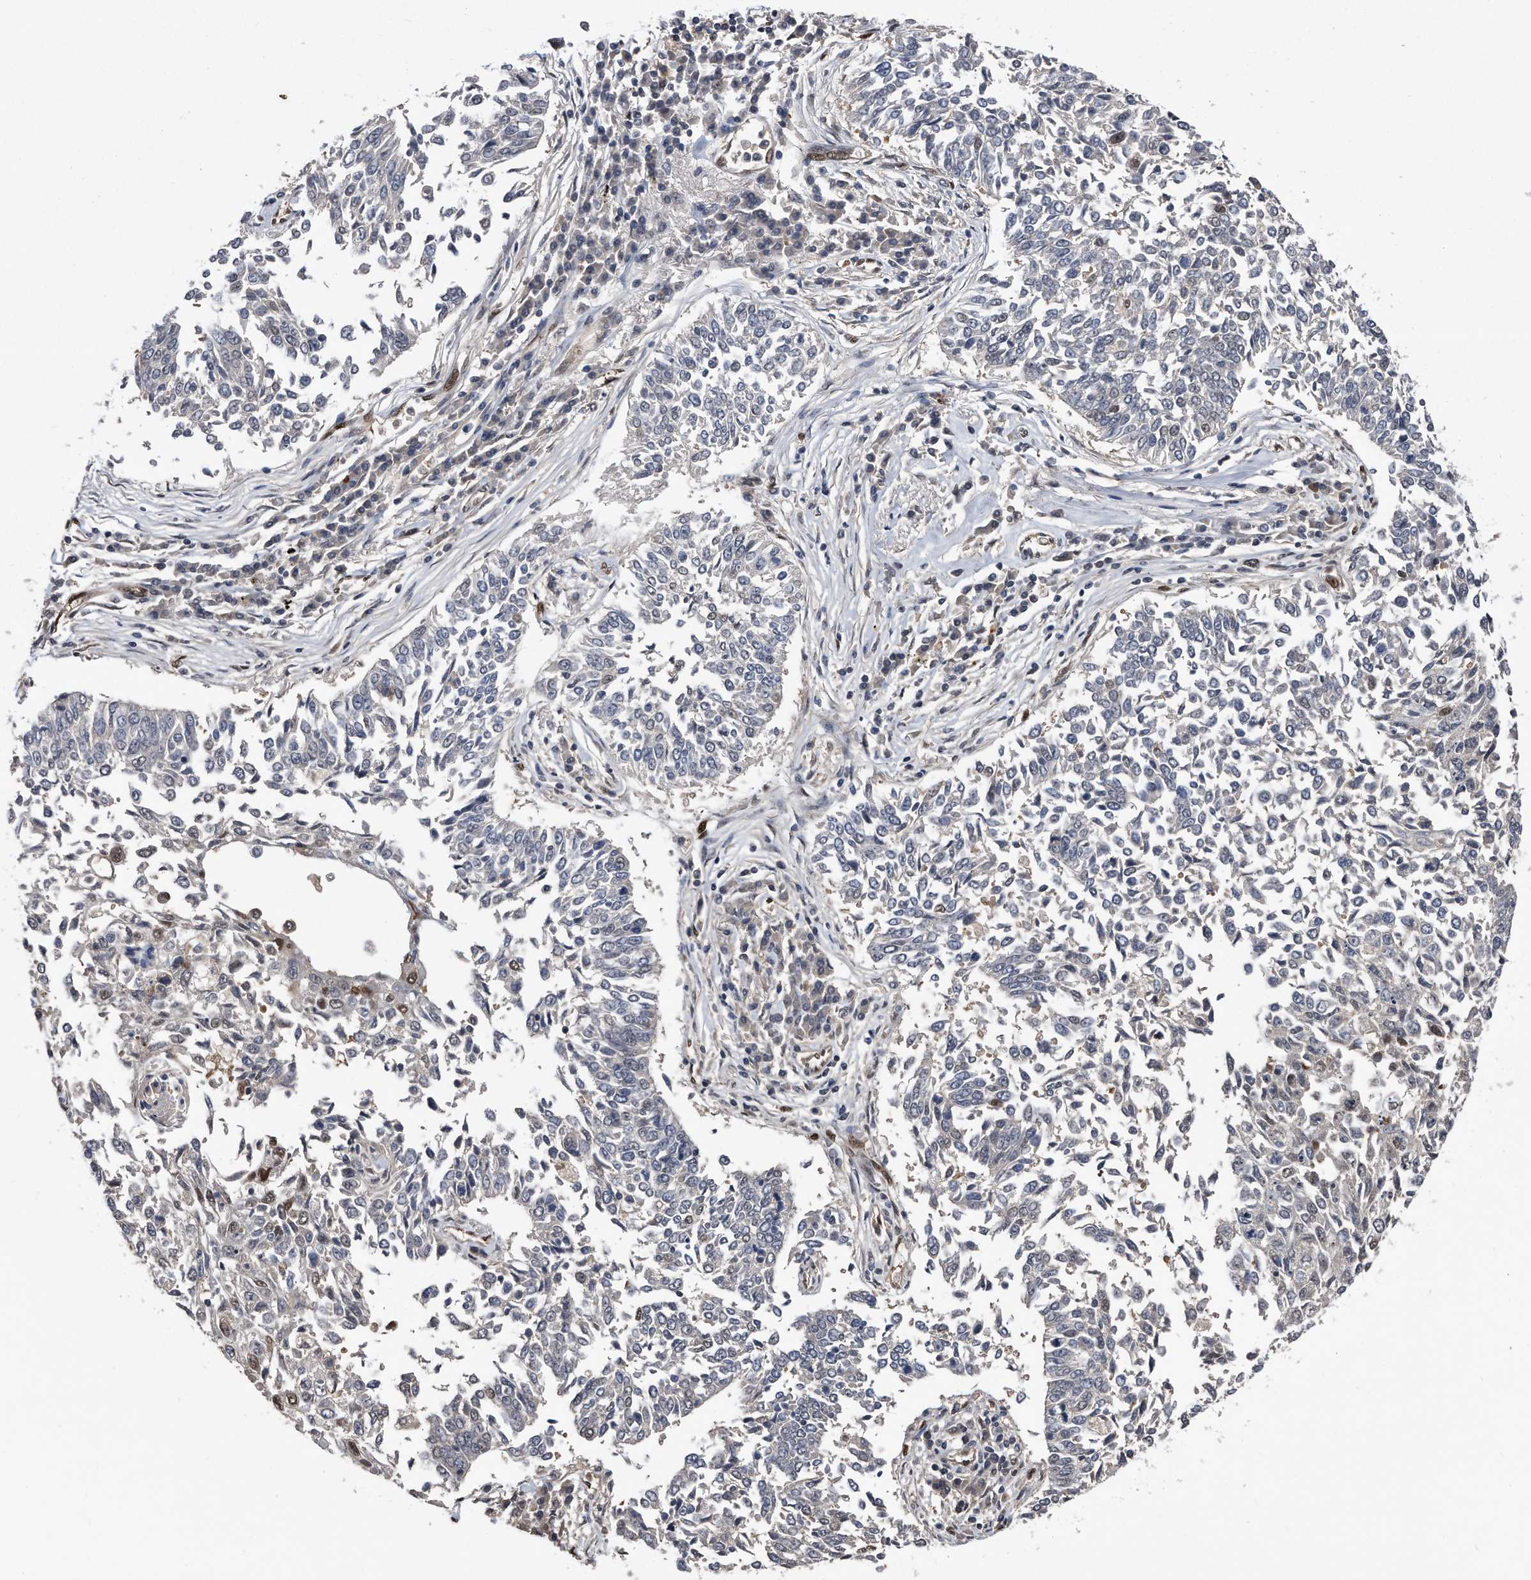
{"staining": {"intensity": "negative", "quantity": "none", "location": "none"}, "tissue": "lung cancer", "cell_type": "Tumor cells", "image_type": "cancer", "snomed": [{"axis": "morphology", "description": "Normal tissue, NOS"}, {"axis": "morphology", "description": "Squamous cell carcinoma, NOS"}, {"axis": "topography", "description": "Cartilage tissue"}, {"axis": "topography", "description": "Bronchus"}, {"axis": "topography", "description": "Lung"}, {"axis": "topography", "description": "Peripheral nerve tissue"}], "caption": "Immunohistochemistry photomicrograph of neoplastic tissue: human lung squamous cell carcinoma stained with DAB (3,3'-diaminobenzidine) demonstrates no significant protein positivity in tumor cells.", "gene": "RAD23B", "patient": {"sex": "female", "age": 49}}